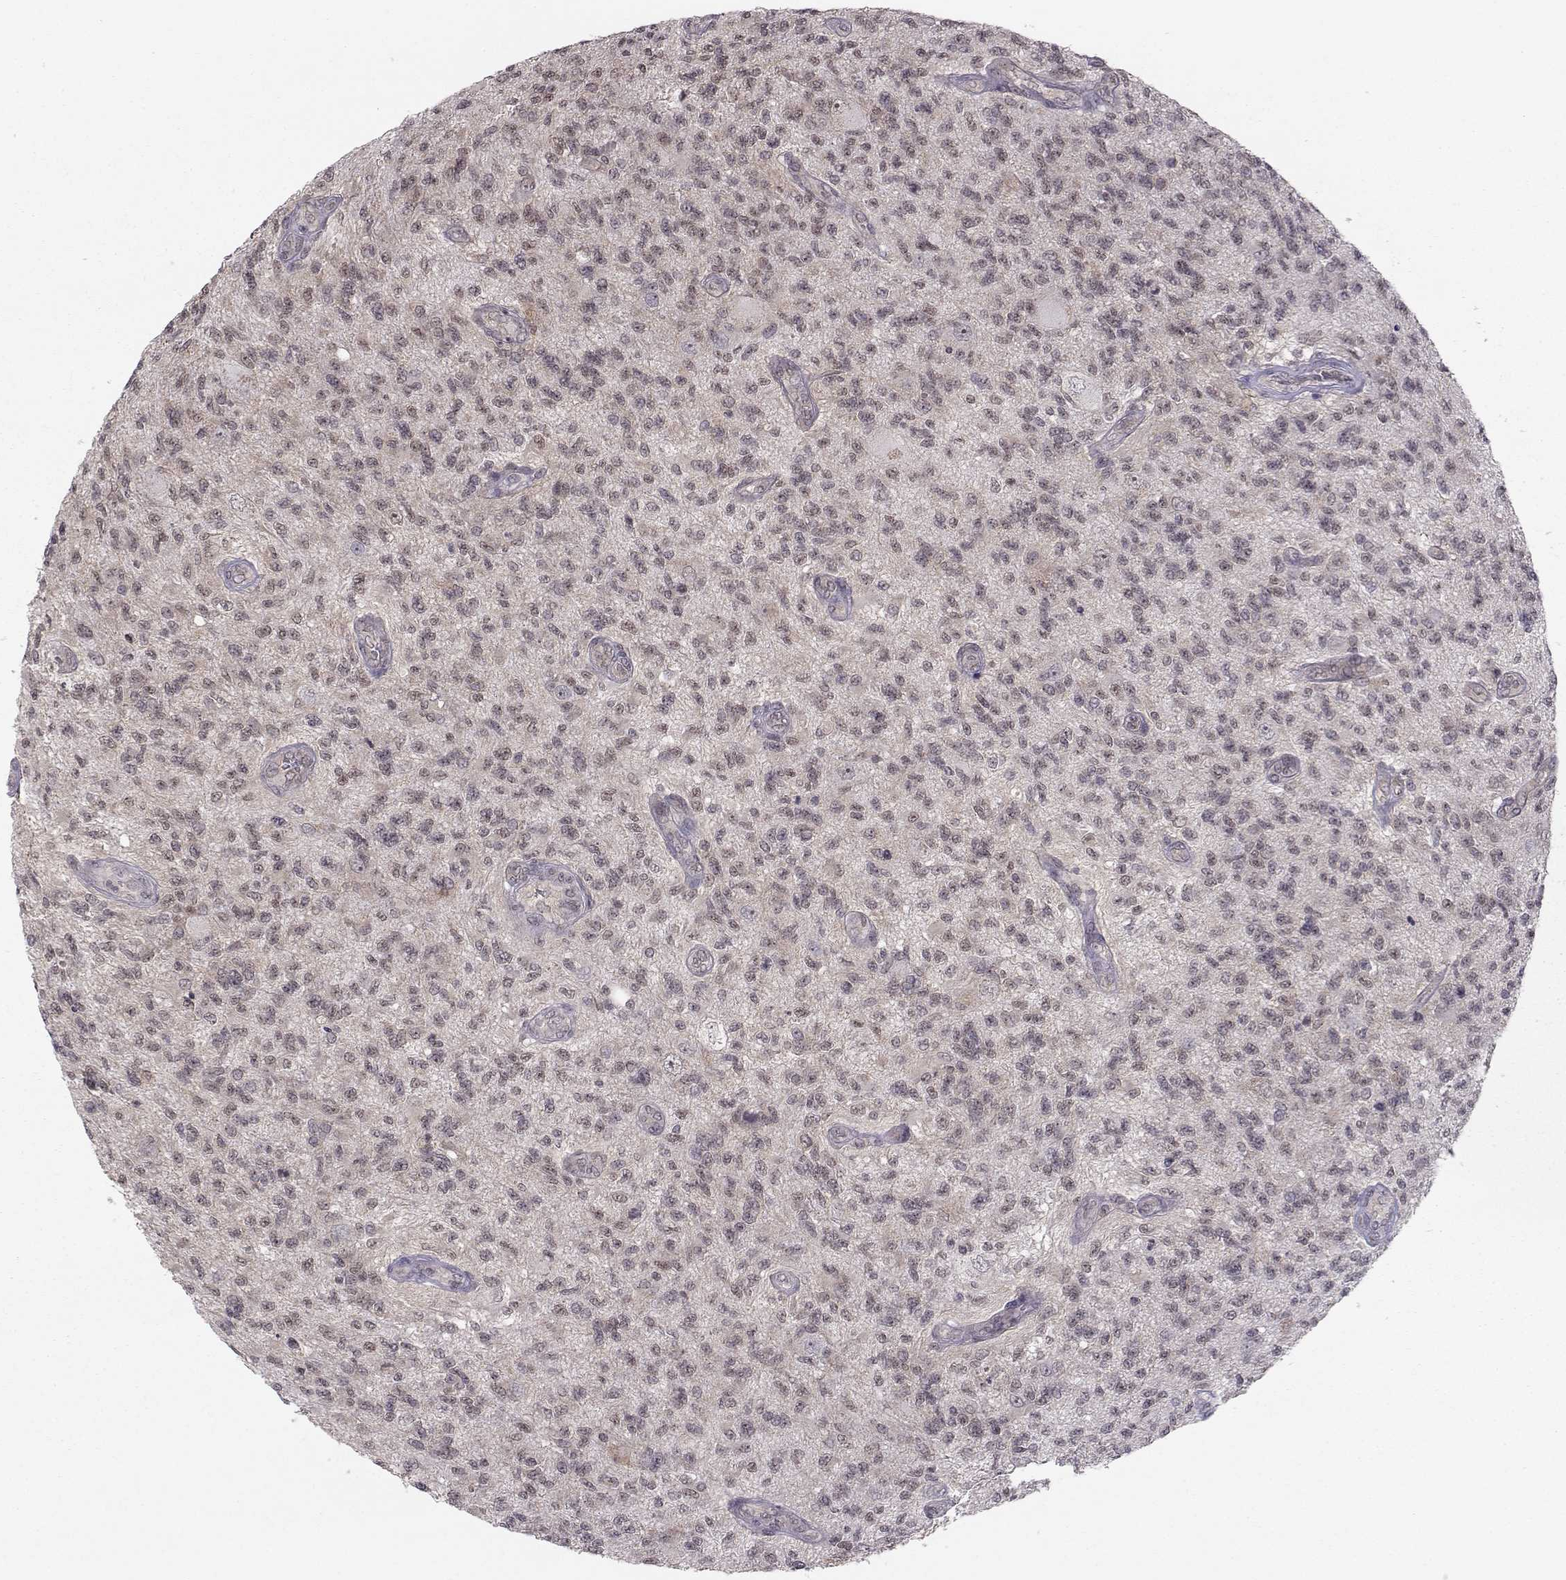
{"staining": {"intensity": "moderate", "quantity": "<25%", "location": "nuclear"}, "tissue": "glioma", "cell_type": "Tumor cells", "image_type": "cancer", "snomed": [{"axis": "morphology", "description": "Glioma, malignant, High grade"}, {"axis": "topography", "description": "Brain"}], "caption": "Immunohistochemical staining of human malignant glioma (high-grade) exhibits low levels of moderate nuclear expression in approximately <25% of tumor cells. The staining was performed using DAB (3,3'-diaminobenzidine), with brown indicating positive protein expression. Nuclei are stained blue with hematoxylin.", "gene": "KIF13B", "patient": {"sex": "male", "age": 56}}